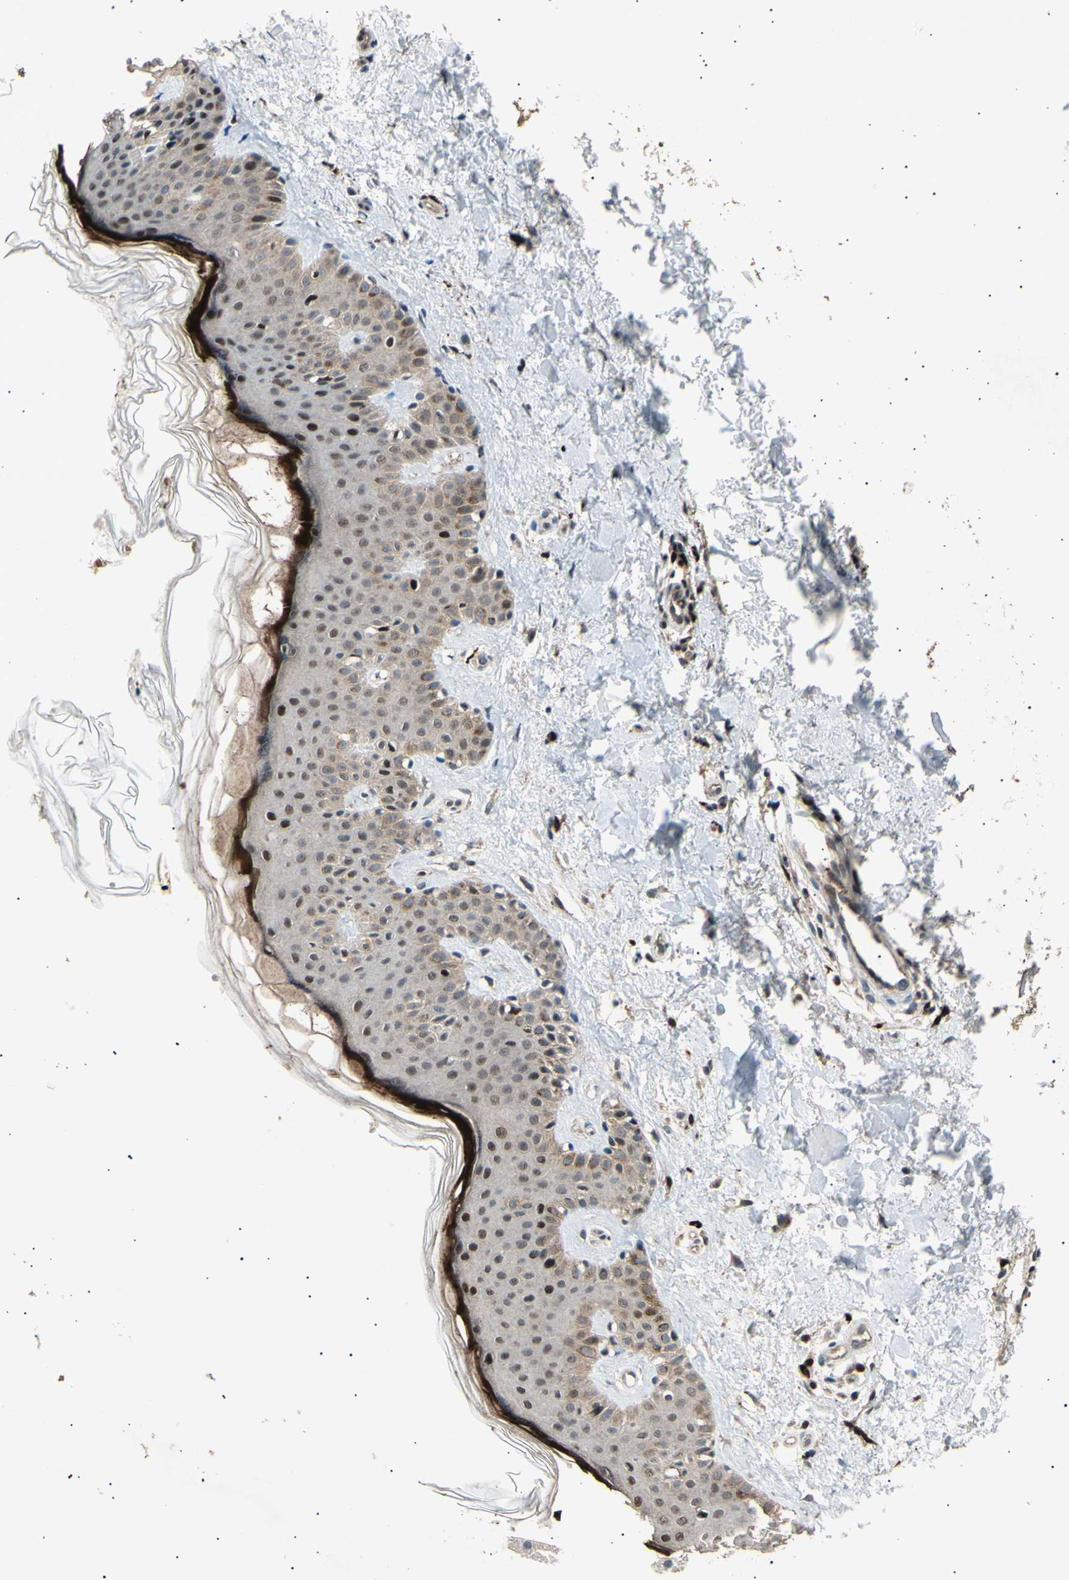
{"staining": {"intensity": "moderate", "quantity": ">75%", "location": "cytoplasmic/membranous,nuclear"}, "tissue": "skin", "cell_type": "Fibroblasts", "image_type": "normal", "snomed": [{"axis": "morphology", "description": "Normal tissue, NOS"}, {"axis": "topography", "description": "Skin"}], "caption": "Immunohistochemical staining of unremarkable skin demonstrates medium levels of moderate cytoplasmic/membranous,nuclear positivity in approximately >75% of fibroblasts.", "gene": "NUAK2", "patient": {"sex": "male", "age": 67}}